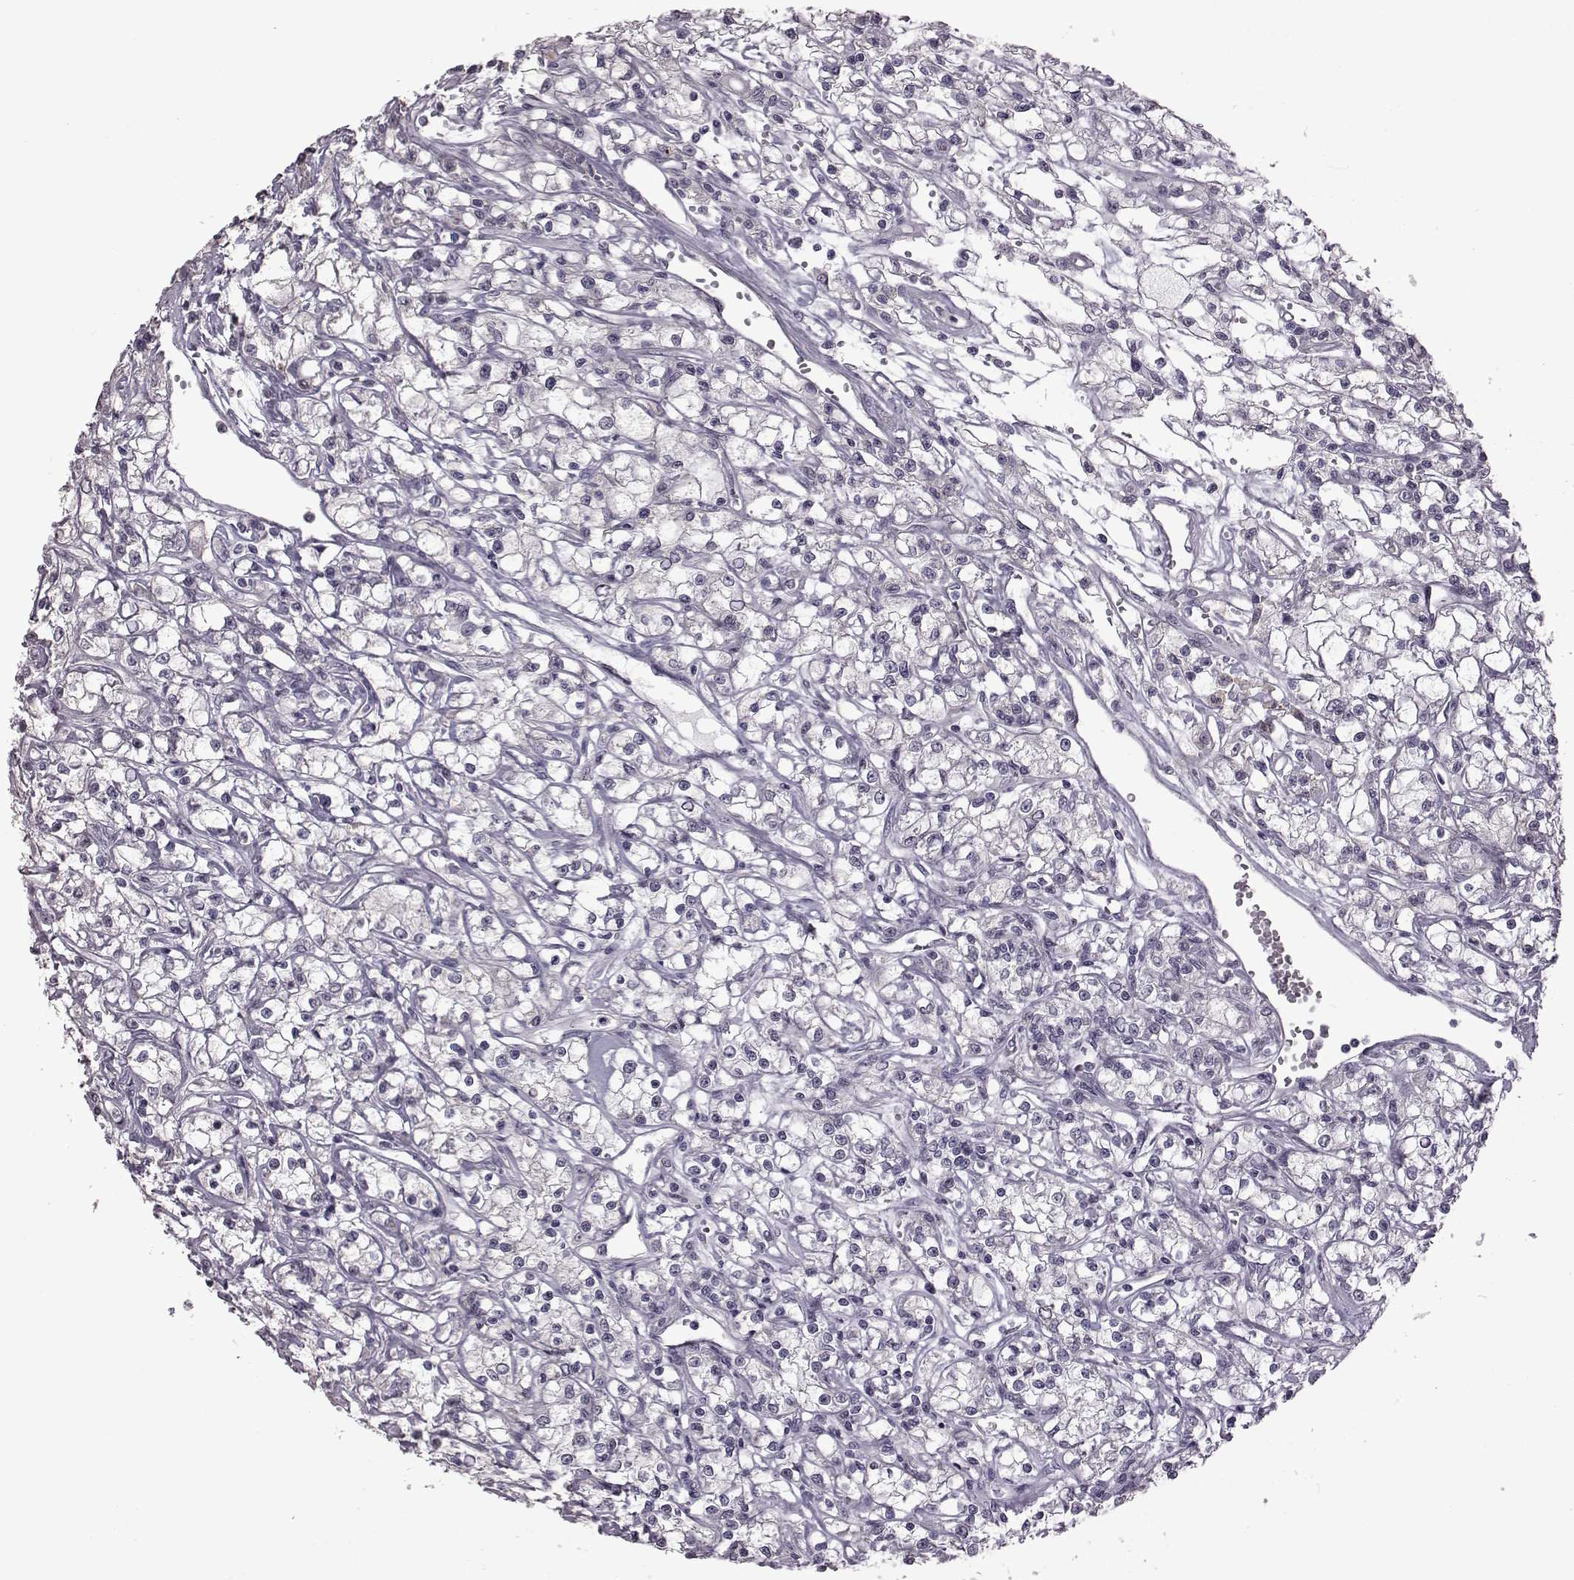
{"staining": {"intensity": "negative", "quantity": "none", "location": "none"}, "tissue": "renal cancer", "cell_type": "Tumor cells", "image_type": "cancer", "snomed": [{"axis": "morphology", "description": "Adenocarcinoma, NOS"}, {"axis": "topography", "description": "Kidney"}], "caption": "This is an immunohistochemistry micrograph of renal cancer (adenocarcinoma). There is no staining in tumor cells.", "gene": "GAL", "patient": {"sex": "female", "age": 59}}